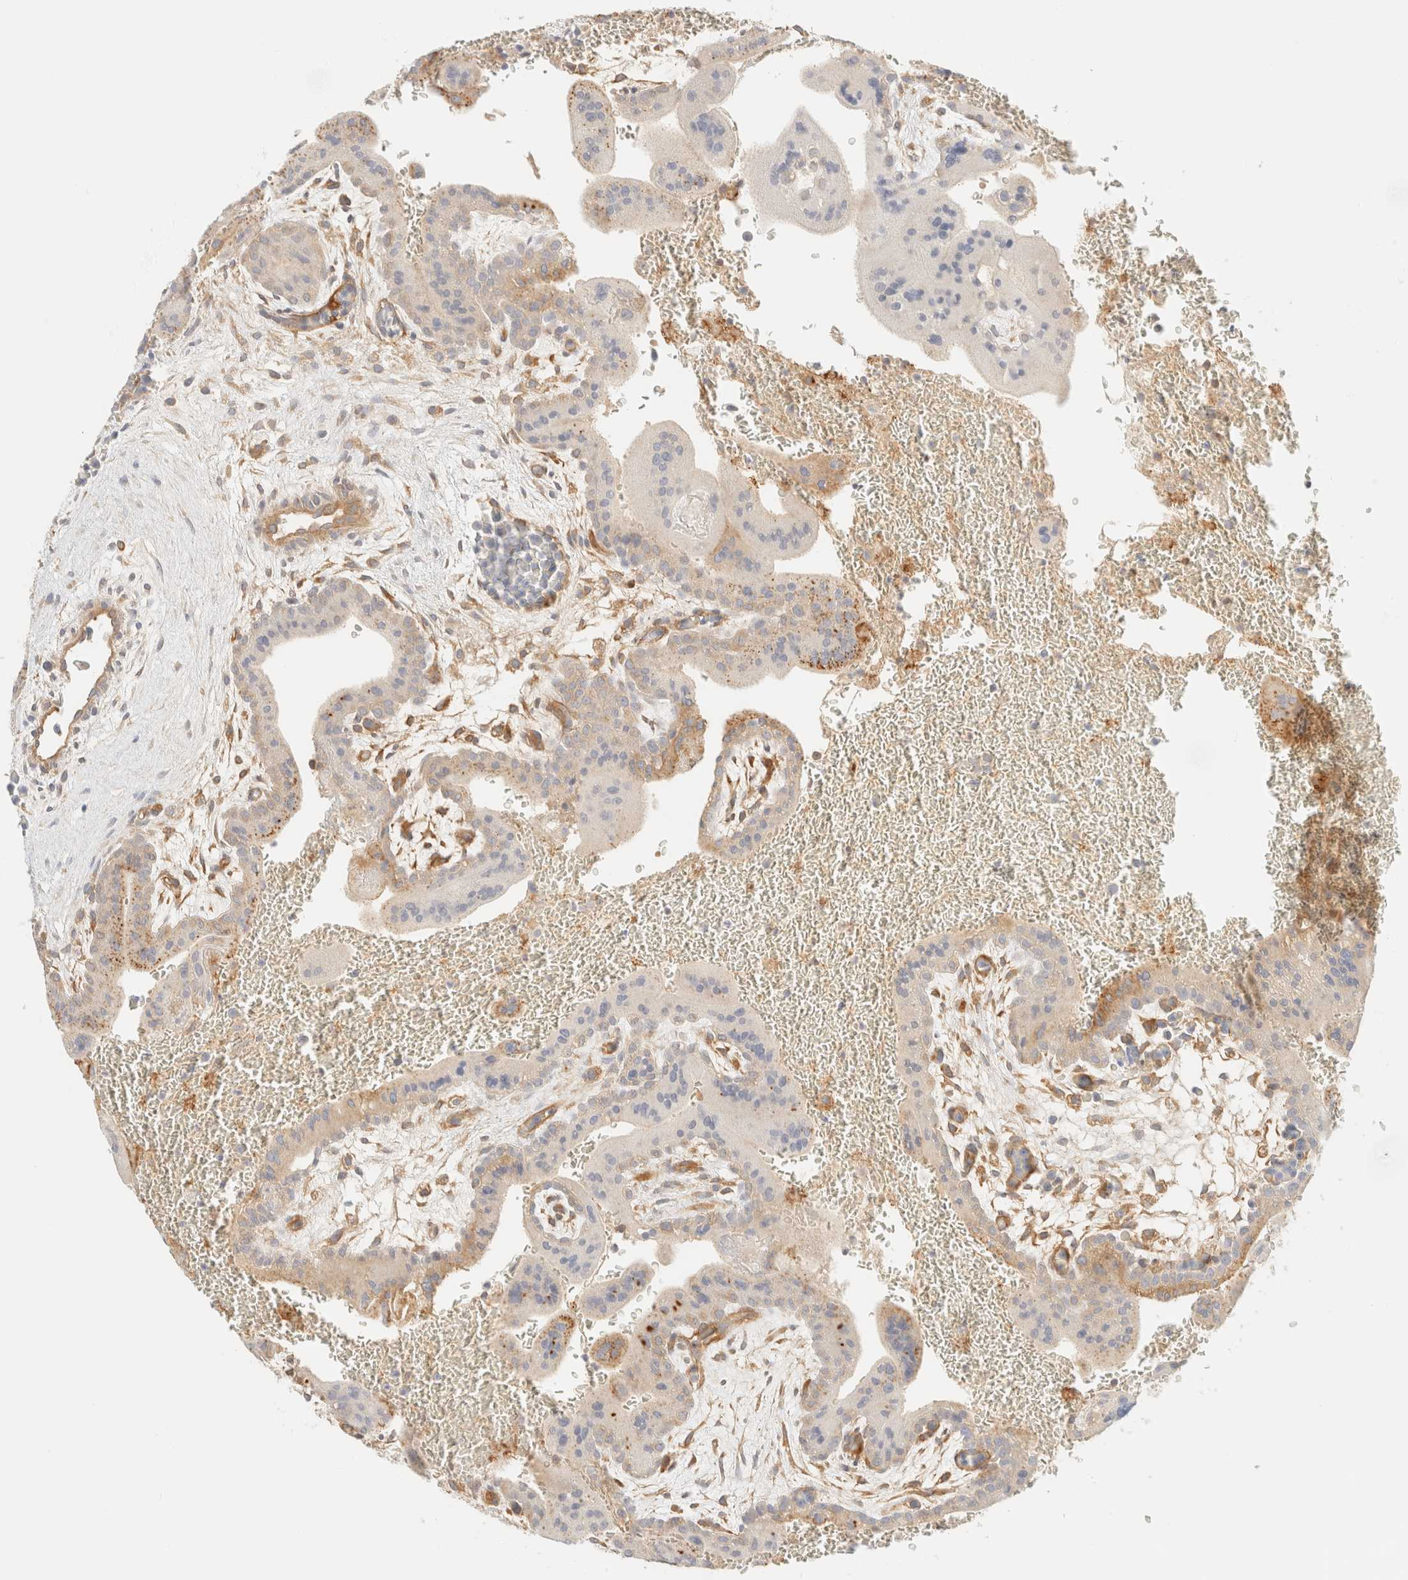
{"staining": {"intensity": "weak", "quantity": "<25%", "location": "cytoplasmic/membranous"}, "tissue": "placenta", "cell_type": "Trophoblastic cells", "image_type": "normal", "snomed": [{"axis": "morphology", "description": "Normal tissue, NOS"}, {"axis": "topography", "description": "Placenta"}], "caption": "IHC image of normal human placenta stained for a protein (brown), which exhibits no positivity in trophoblastic cells. Brightfield microscopy of immunohistochemistry (IHC) stained with DAB (brown) and hematoxylin (blue), captured at high magnification.", "gene": "FHOD1", "patient": {"sex": "female", "age": 35}}